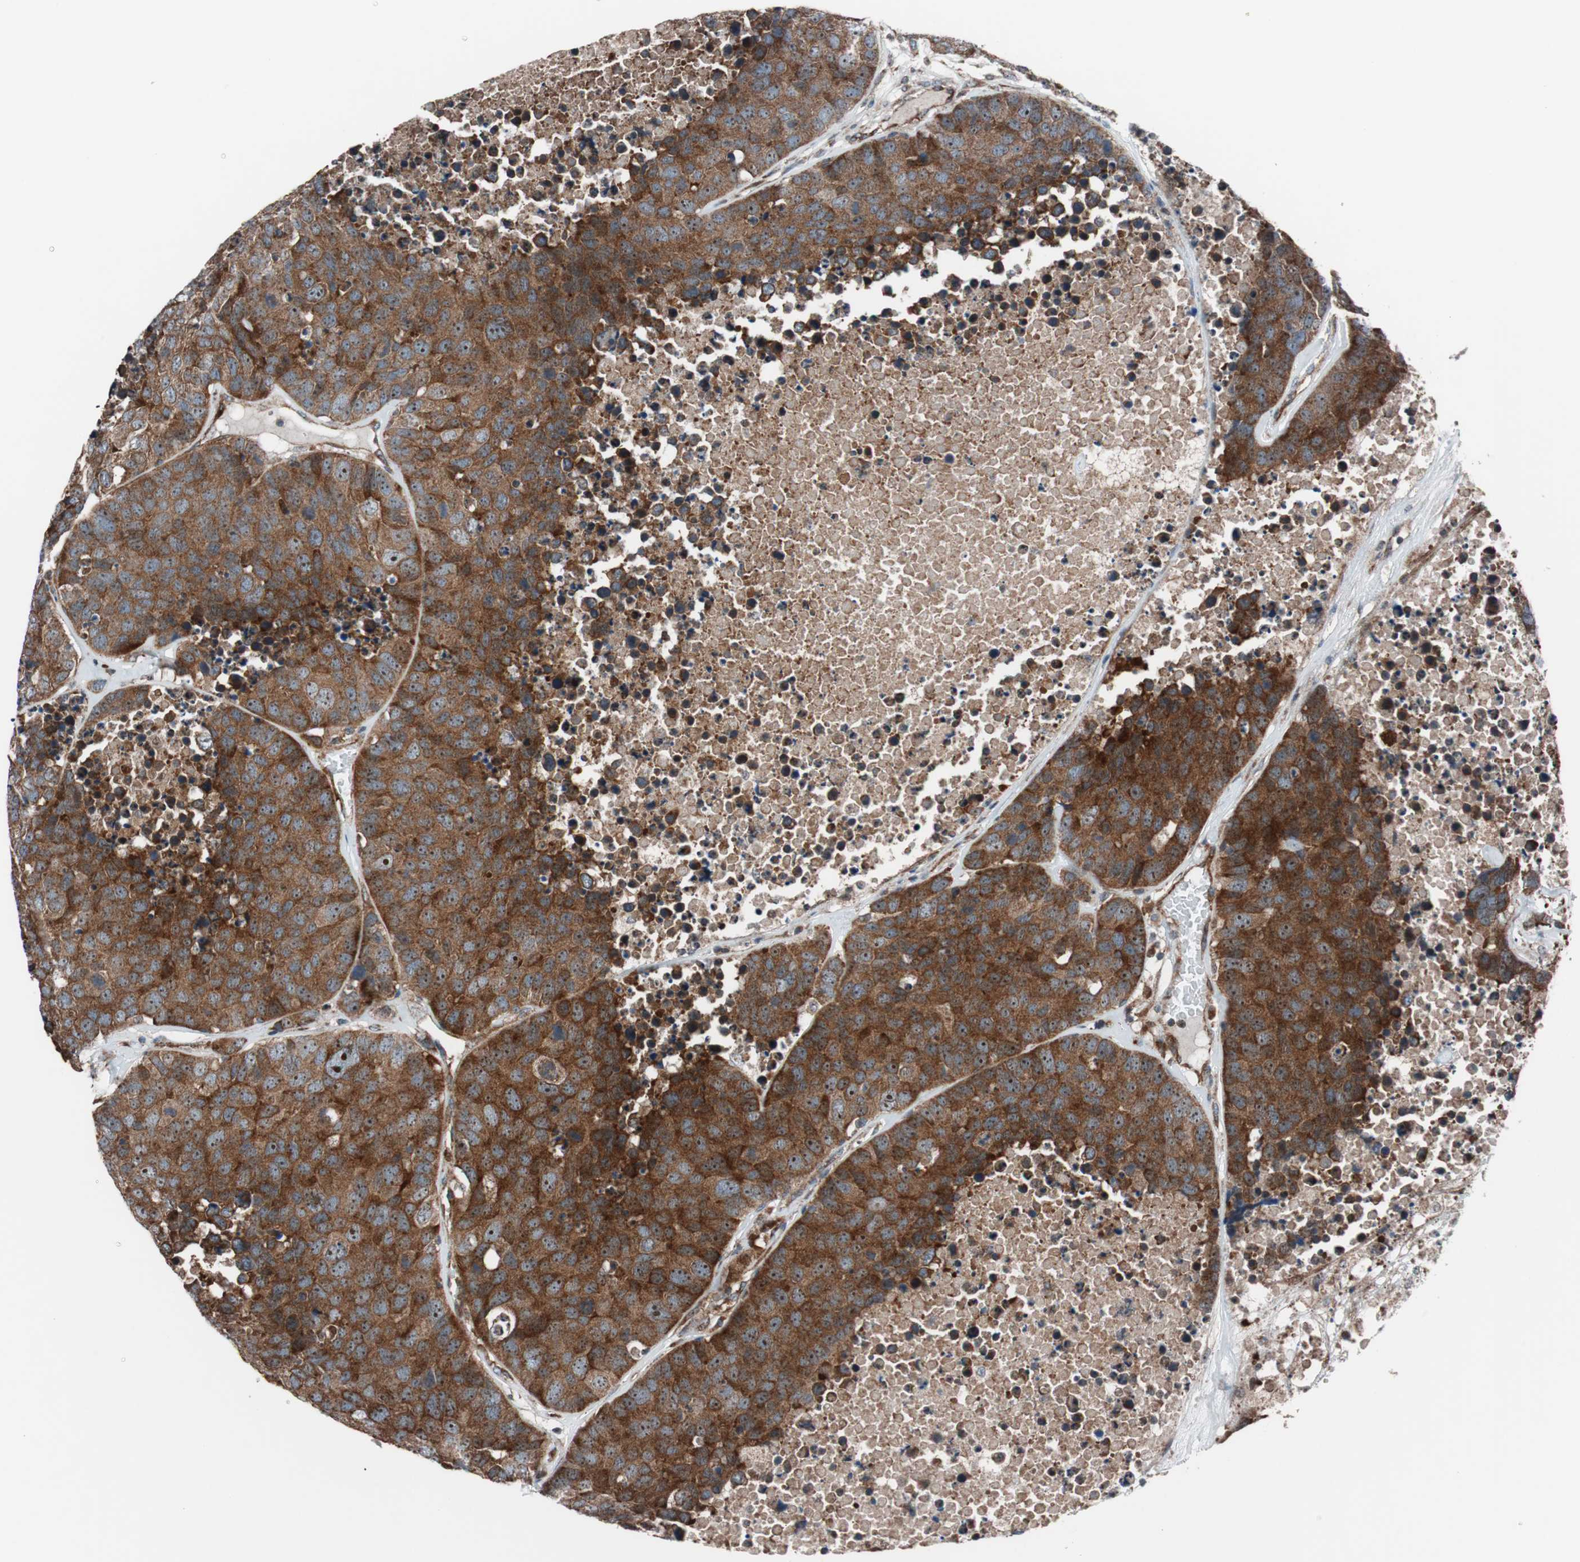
{"staining": {"intensity": "strong", "quantity": ">75%", "location": "cytoplasmic/membranous"}, "tissue": "carcinoid", "cell_type": "Tumor cells", "image_type": "cancer", "snomed": [{"axis": "morphology", "description": "Carcinoid, malignant, NOS"}, {"axis": "topography", "description": "Lung"}], "caption": "High-magnification brightfield microscopy of malignant carcinoid stained with DAB (3,3'-diaminobenzidine) (brown) and counterstained with hematoxylin (blue). tumor cells exhibit strong cytoplasmic/membranous staining is identified in approximately>75% of cells.", "gene": "CCL14", "patient": {"sex": "male", "age": 60}}